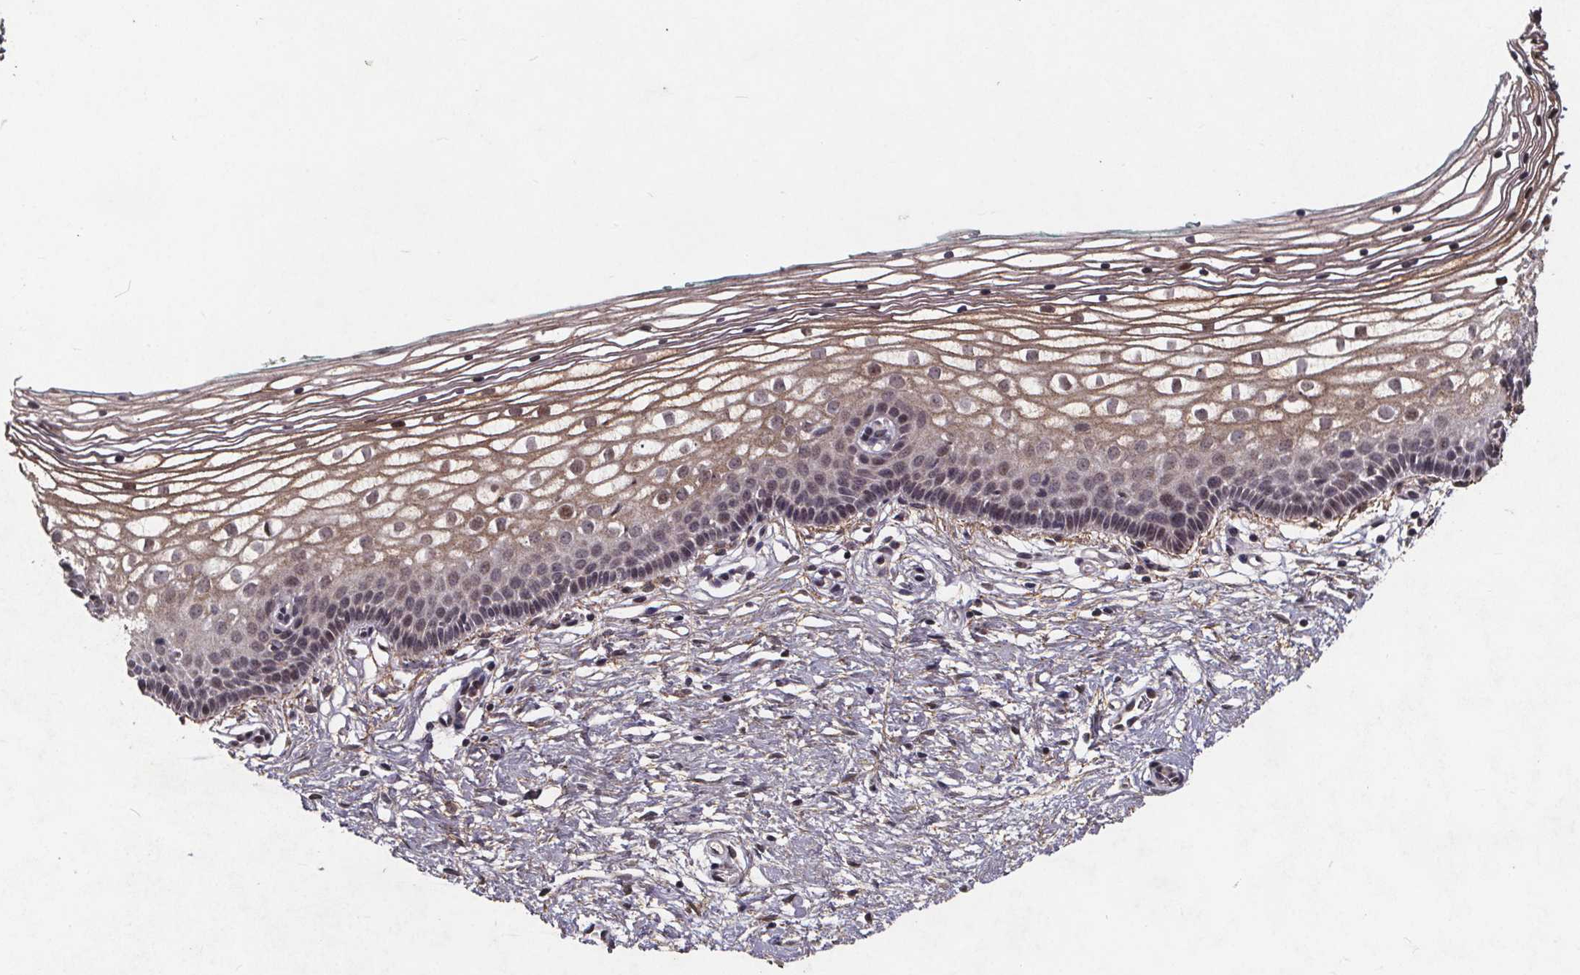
{"staining": {"intensity": "weak", "quantity": "25%-75%", "location": "cytoplasmic/membranous"}, "tissue": "vagina", "cell_type": "Squamous epithelial cells", "image_type": "normal", "snomed": [{"axis": "morphology", "description": "Normal tissue, NOS"}, {"axis": "topography", "description": "Vagina"}], "caption": "DAB immunohistochemical staining of normal human vagina demonstrates weak cytoplasmic/membranous protein staining in about 25%-75% of squamous epithelial cells. (DAB IHC with brightfield microscopy, high magnification).", "gene": "GPX3", "patient": {"sex": "female", "age": 36}}